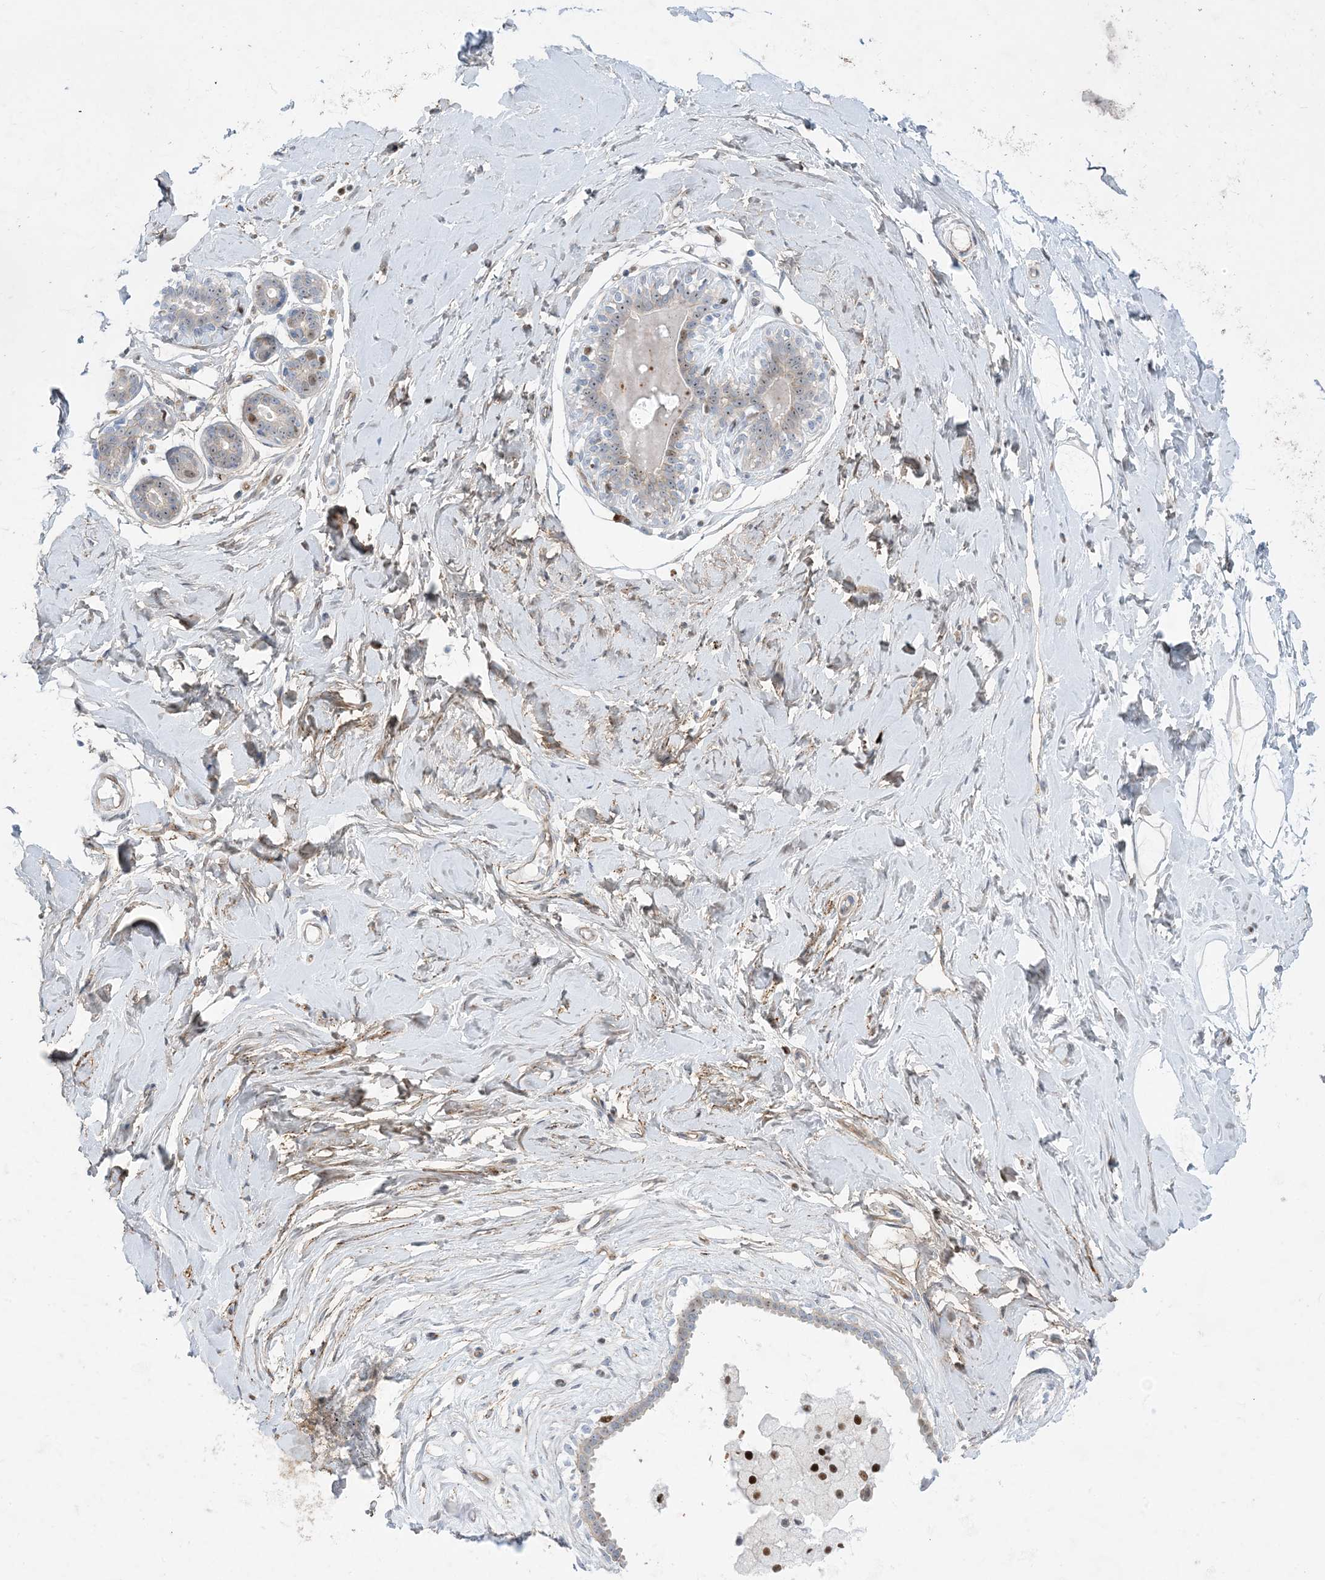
{"staining": {"intensity": "negative", "quantity": "none", "location": "none"}, "tissue": "breast", "cell_type": "Adipocytes", "image_type": "normal", "snomed": [{"axis": "morphology", "description": "Normal tissue, NOS"}, {"axis": "morphology", "description": "Adenoma, NOS"}, {"axis": "topography", "description": "Breast"}], "caption": "Immunohistochemistry (IHC) of benign breast reveals no positivity in adipocytes.", "gene": "MARS2", "patient": {"sex": "female", "age": 23}}